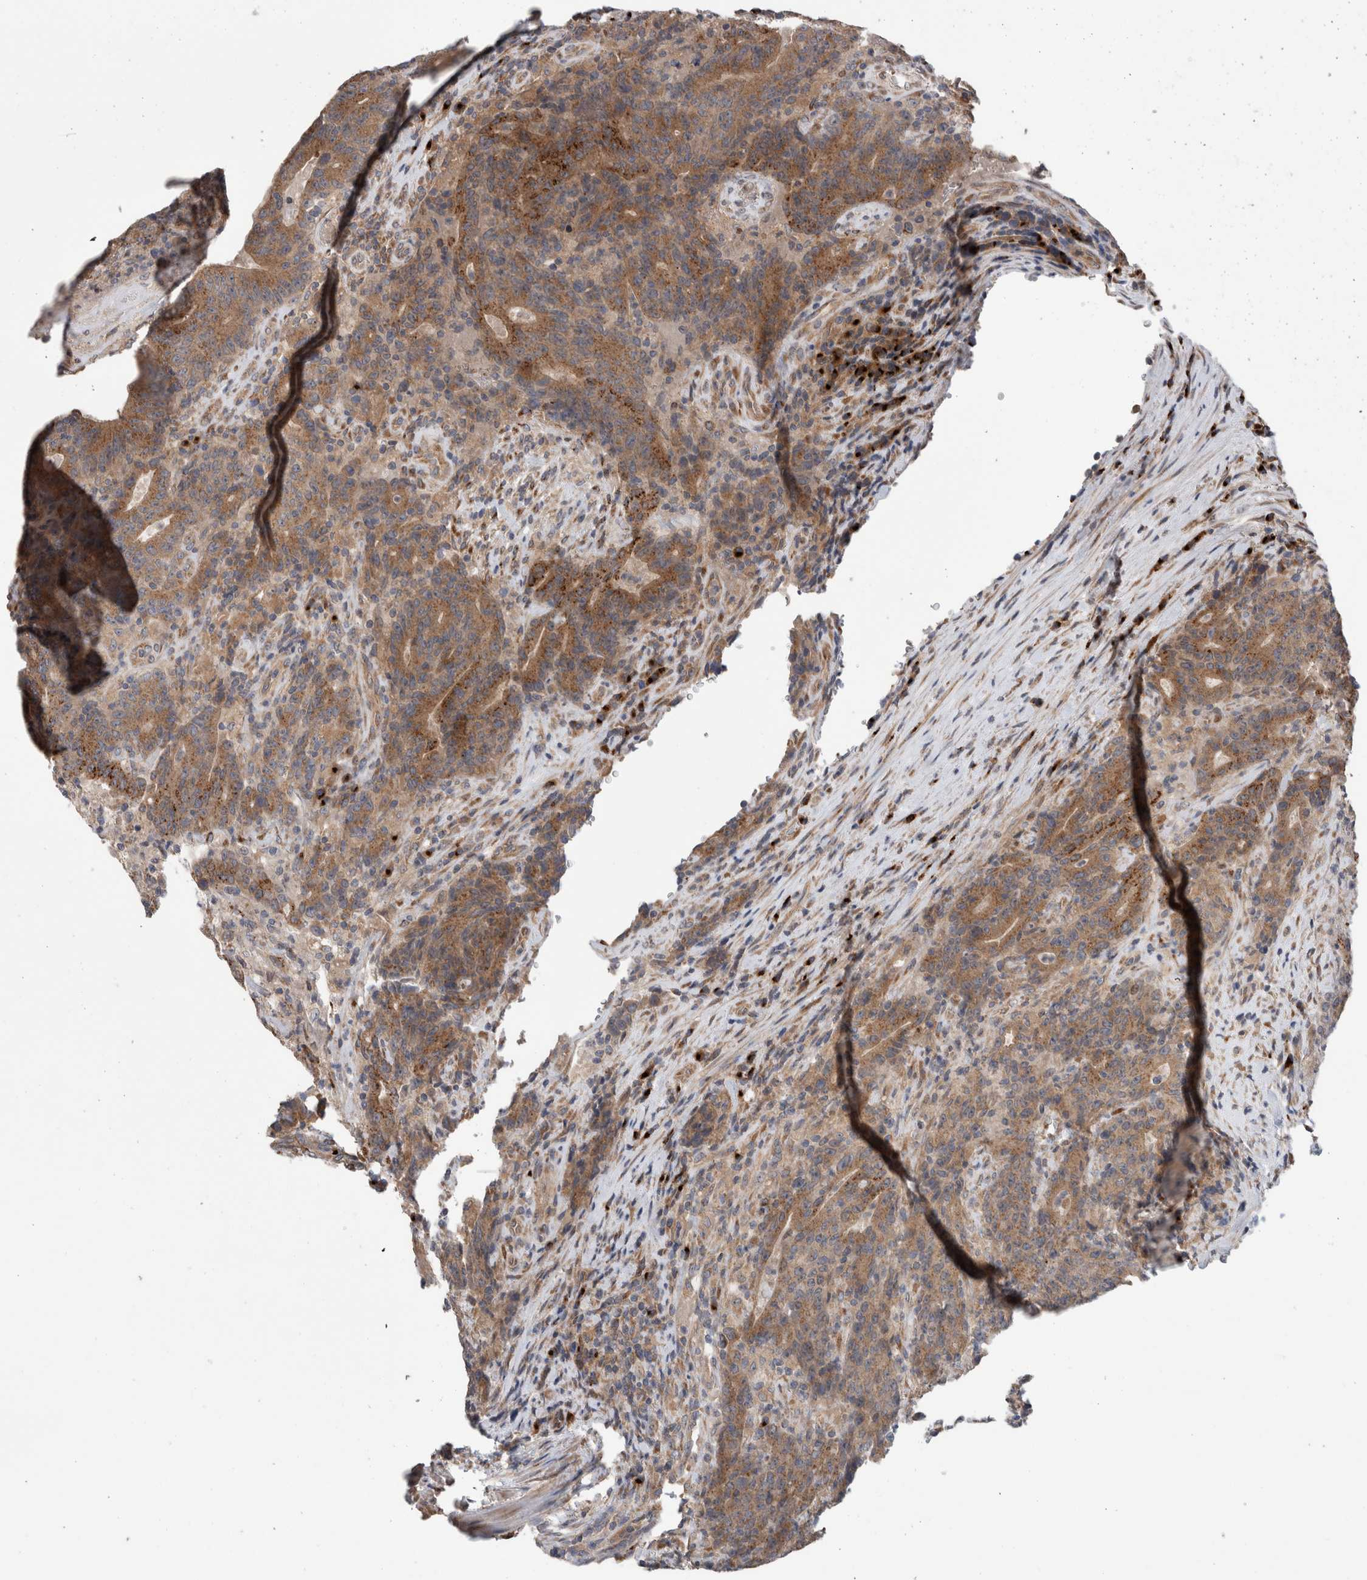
{"staining": {"intensity": "moderate", "quantity": ">75%", "location": "cytoplasmic/membranous"}, "tissue": "colorectal cancer", "cell_type": "Tumor cells", "image_type": "cancer", "snomed": [{"axis": "morphology", "description": "Normal tissue, NOS"}, {"axis": "morphology", "description": "Adenocarcinoma, NOS"}, {"axis": "topography", "description": "Colon"}], "caption": "A histopathology image of human colorectal cancer stained for a protein displays moderate cytoplasmic/membranous brown staining in tumor cells.", "gene": "TRIM5", "patient": {"sex": "female", "age": 75}}